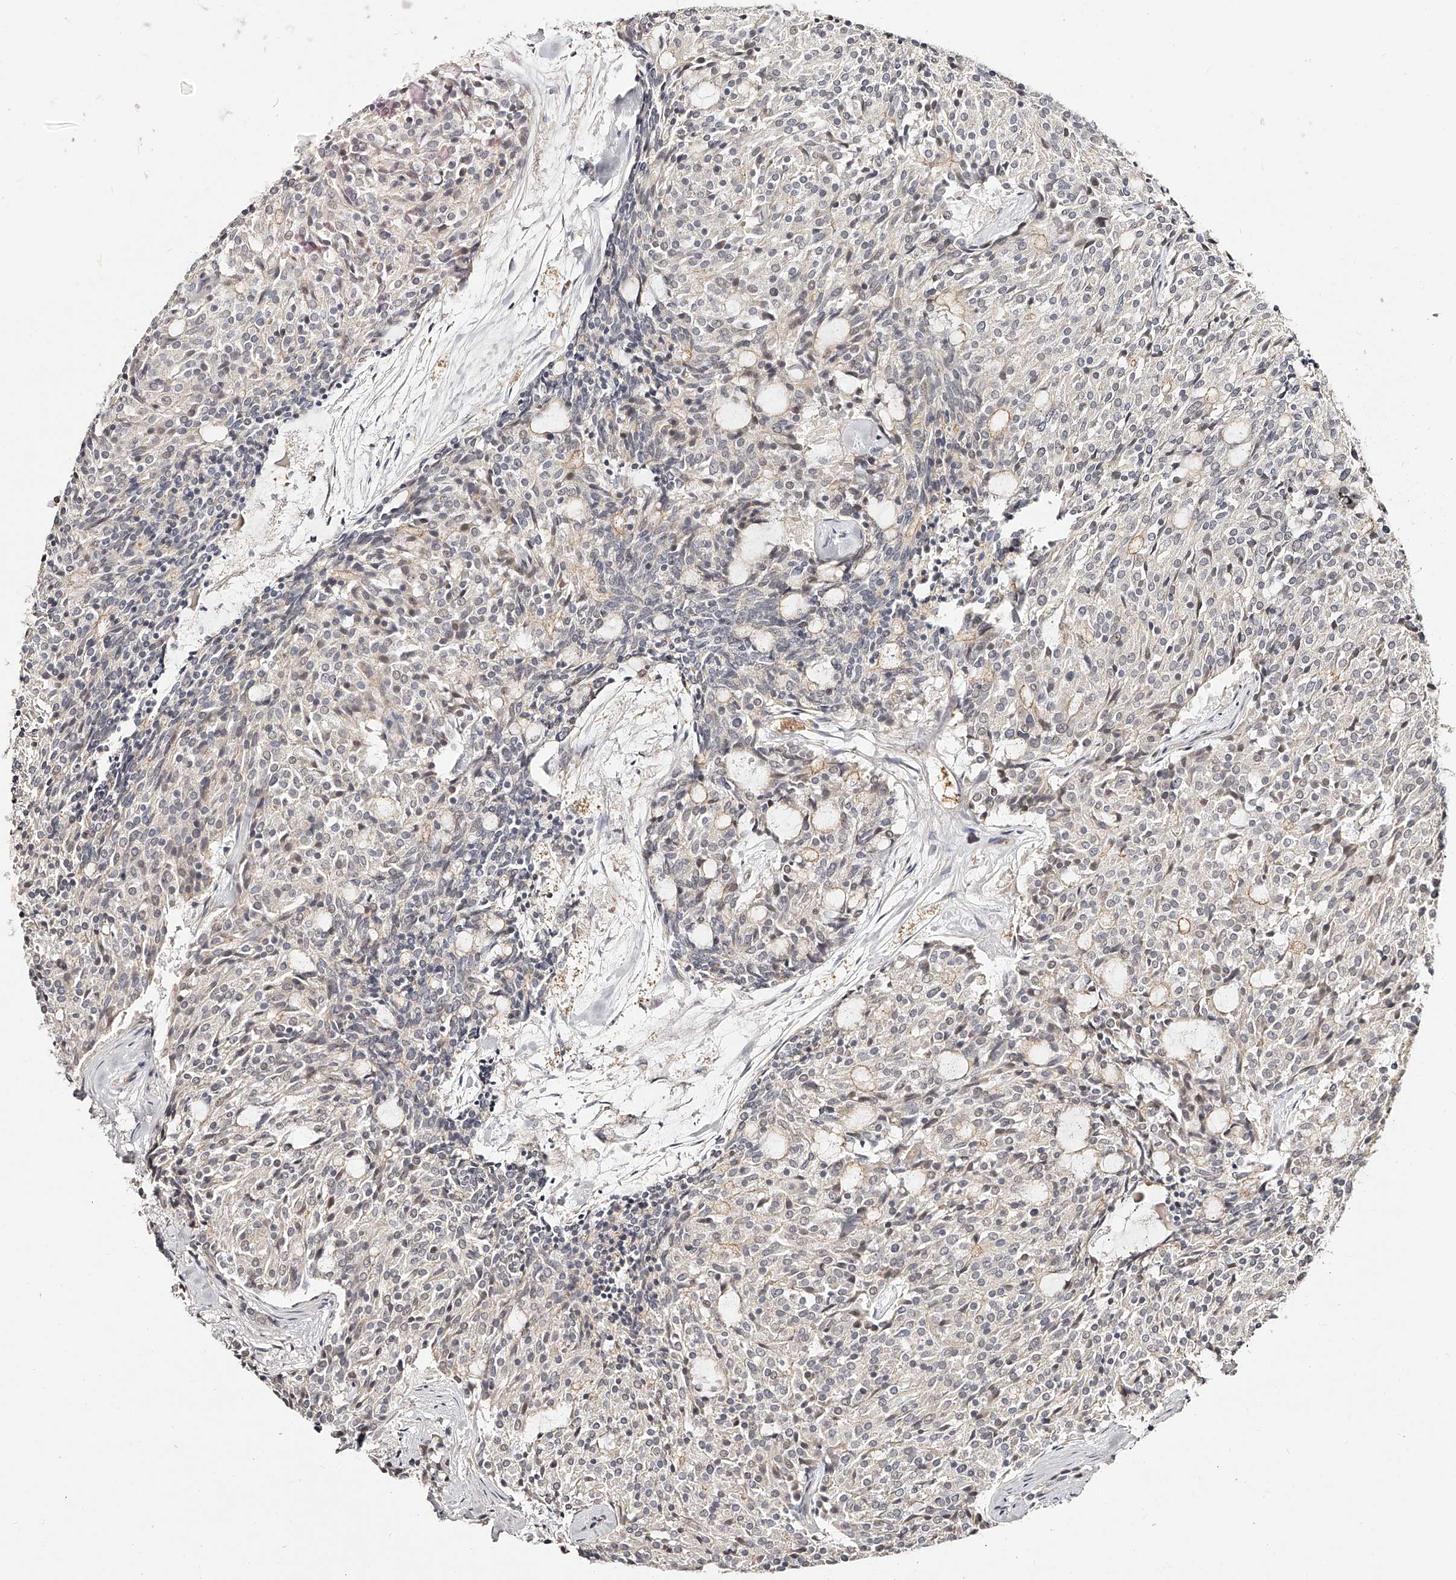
{"staining": {"intensity": "negative", "quantity": "none", "location": "none"}, "tissue": "carcinoid", "cell_type": "Tumor cells", "image_type": "cancer", "snomed": [{"axis": "morphology", "description": "Carcinoid, malignant, NOS"}, {"axis": "topography", "description": "Pancreas"}], "caption": "Carcinoid stained for a protein using immunohistochemistry displays no positivity tumor cells.", "gene": "ZNF789", "patient": {"sex": "female", "age": 54}}